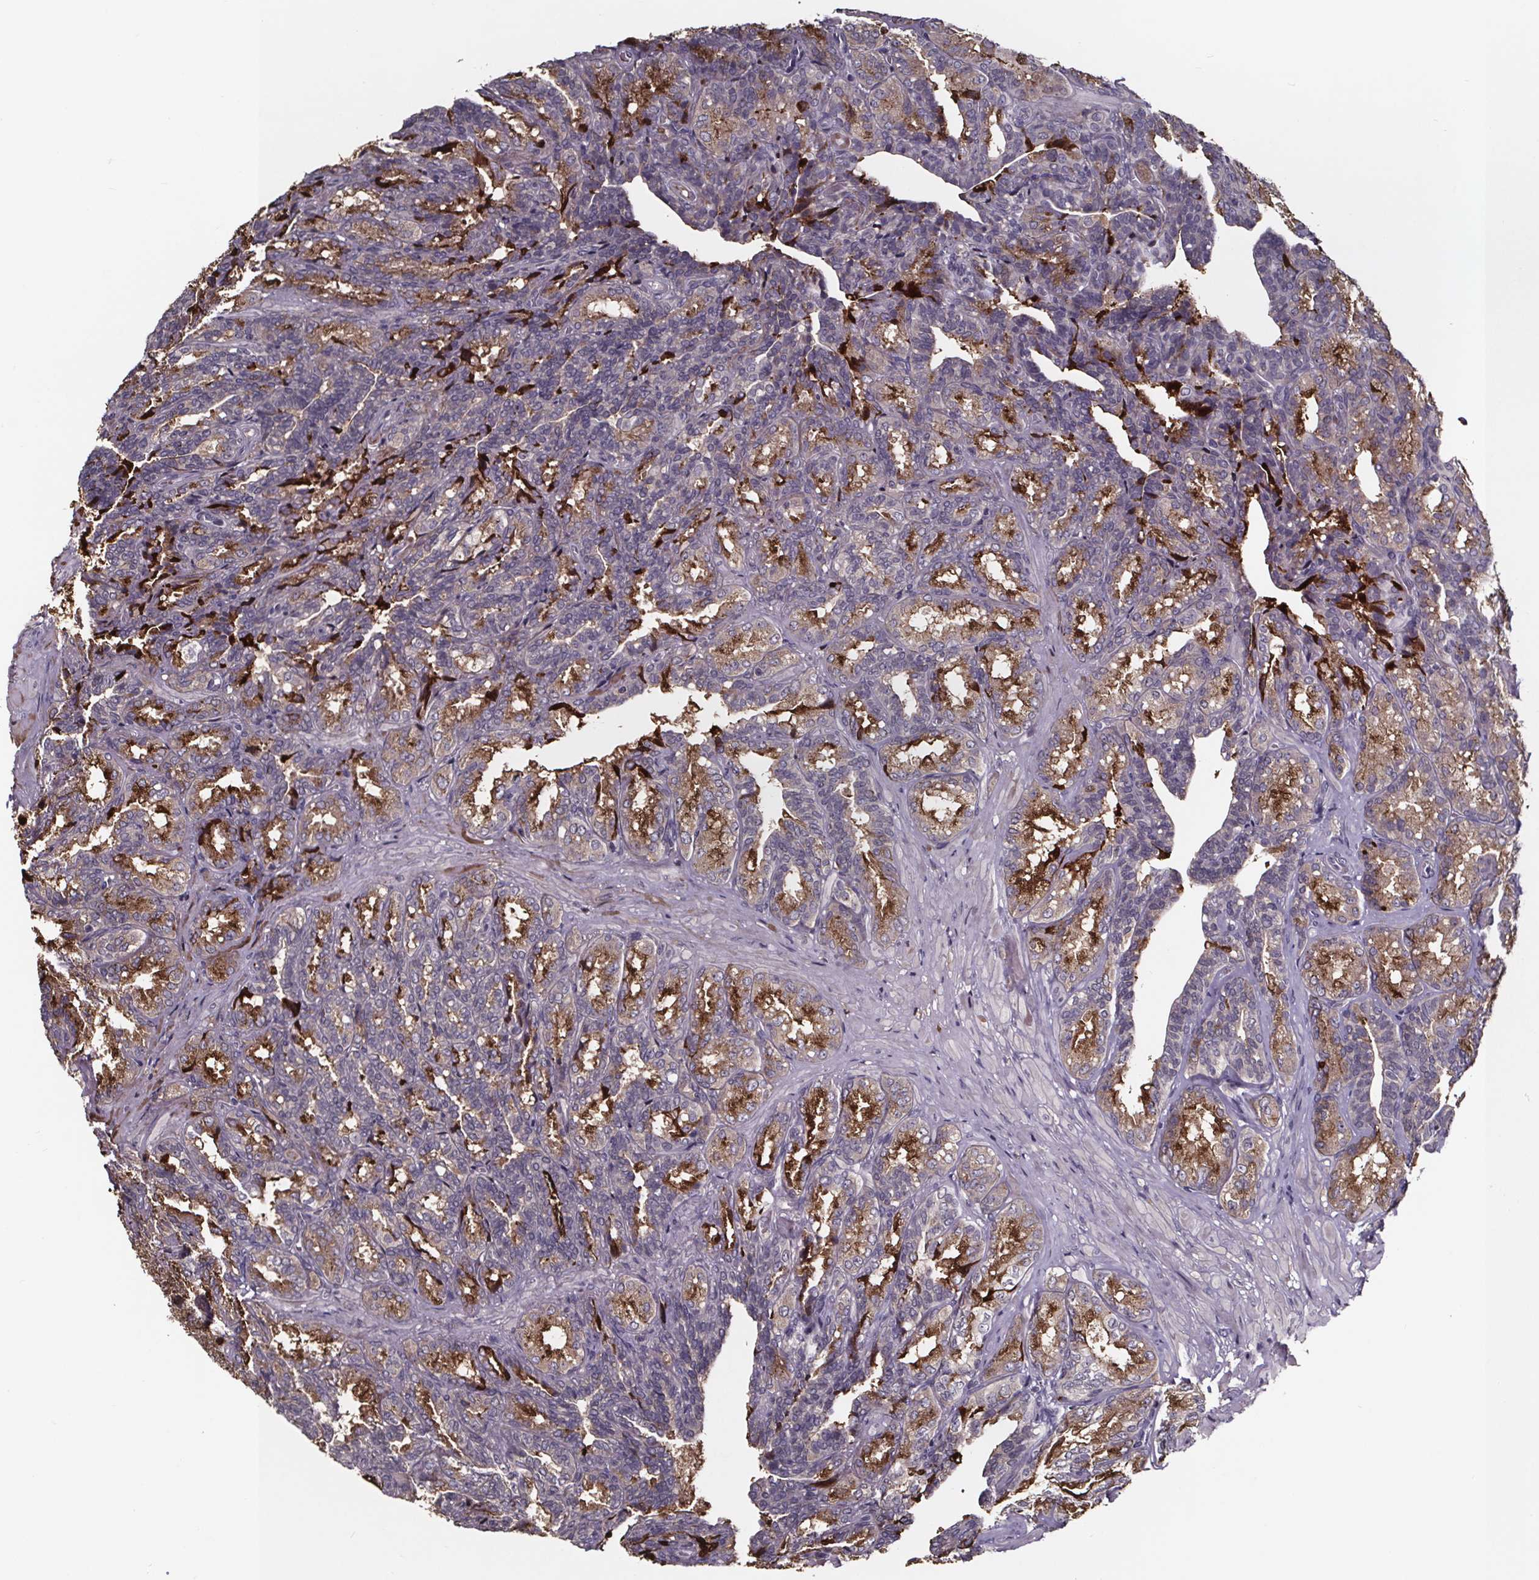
{"staining": {"intensity": "strong", "quantity": "25%-75%", "location": "cytoplasmic/membranous"}, "tissue": "seminal vesicle", "cell_type": "Glandular cells", "image_type": "normal", "snomed": [{"axis": "morphology", "description": "Normal tissue, NOS"}, {"axis": "topography", "description": "Seminal veicle"}], "caption": "Seminal vesicle stained for a protein (brown) shows strong cytoplasmic/membranous positive staining in approximately 25%-75% of glandular cells.", "gene": "SMIM1", "patient": {"sex": "male", "age": 68}}